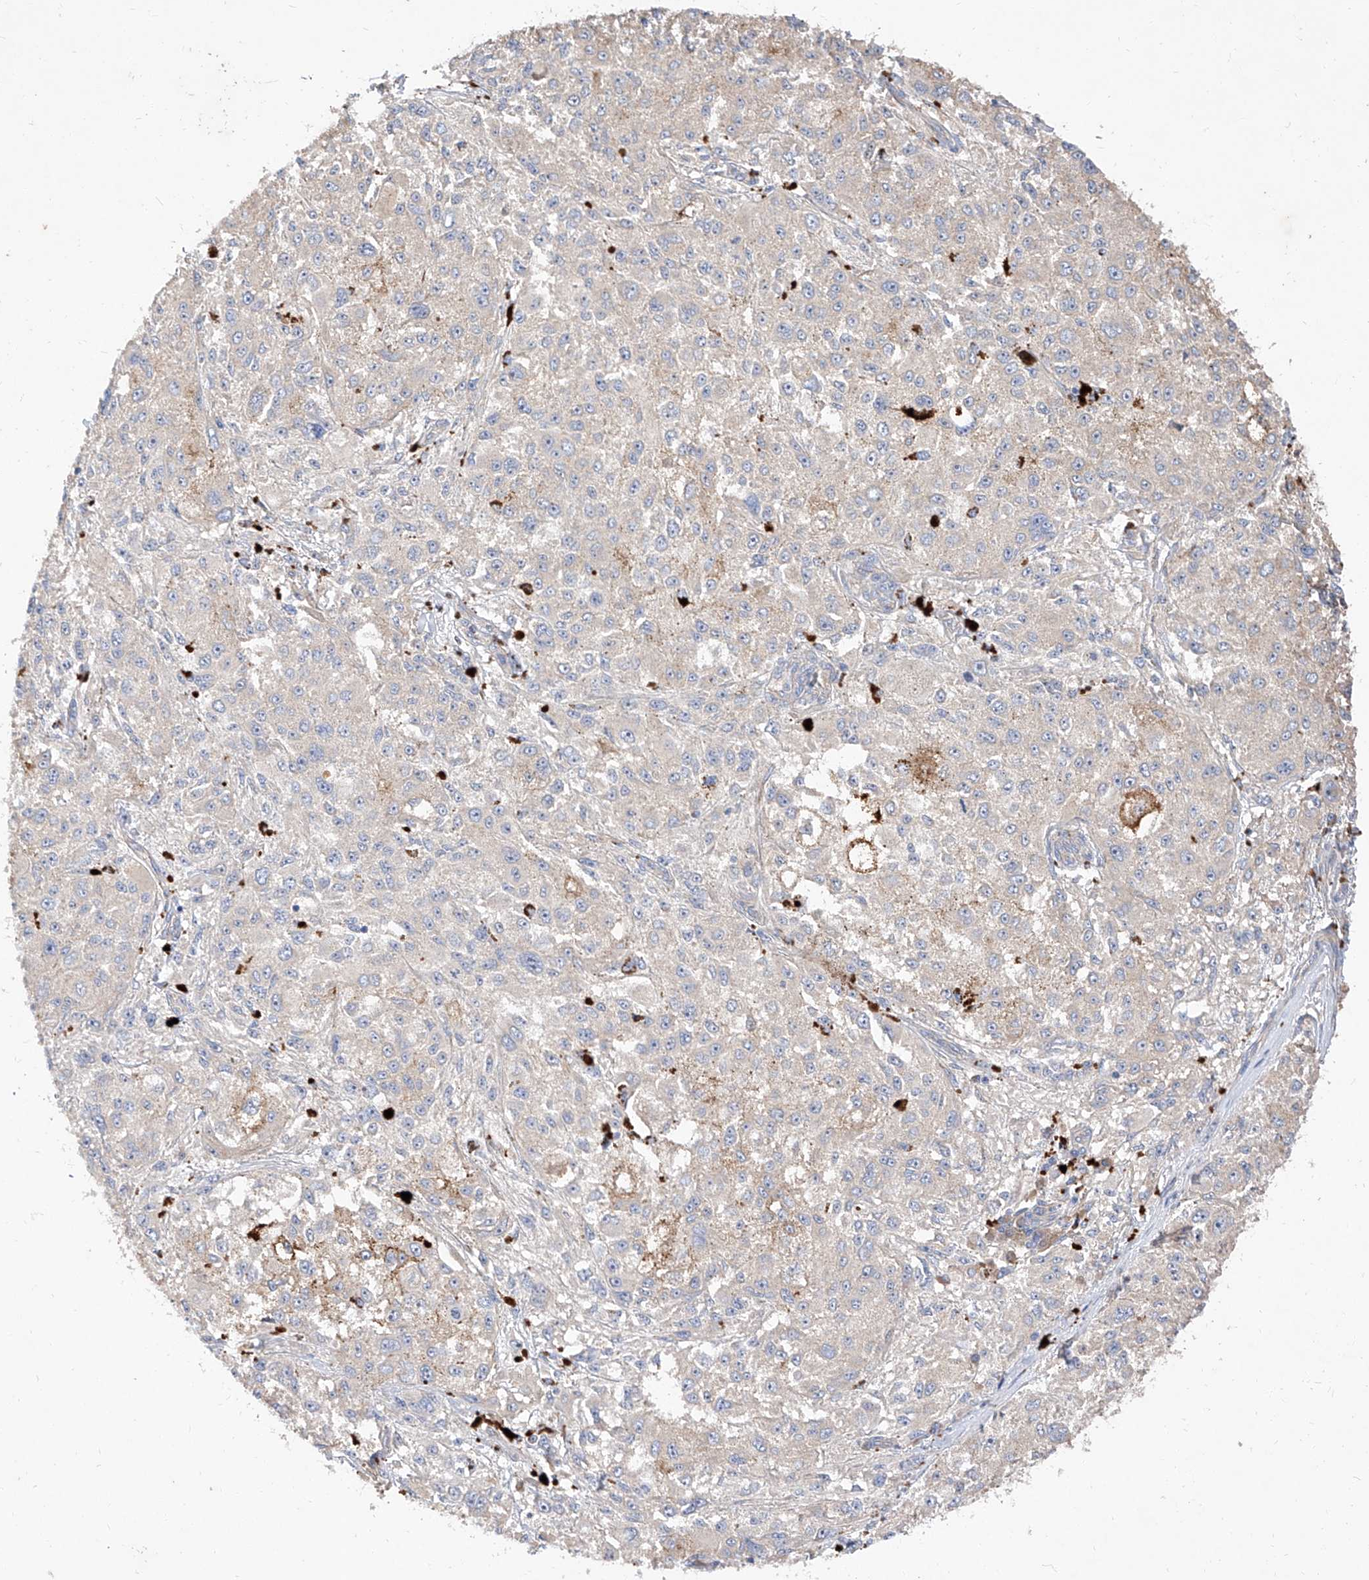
{"staining": {"intensity": "negative", "quantity": "none", "location": "none"}, "tissue": "melanoma", "cell_type": "Tumor cells", "image_type": "cancer", "snomed": [{"axis": "morphology", "description": "Necrosis, NOS"}, {"axis": "morphology", "description": "Malignant melanoma, NOS"}, {"axis": "topography", "description": "Skin"}], "caption": "Immunohistochemistry photomicrograph of melanoma stained for a protein (brown), which demonstrates no expression in tumor cells.", "gene": "DIRAS3", "patient": {"sex": "female", "age": 87}}